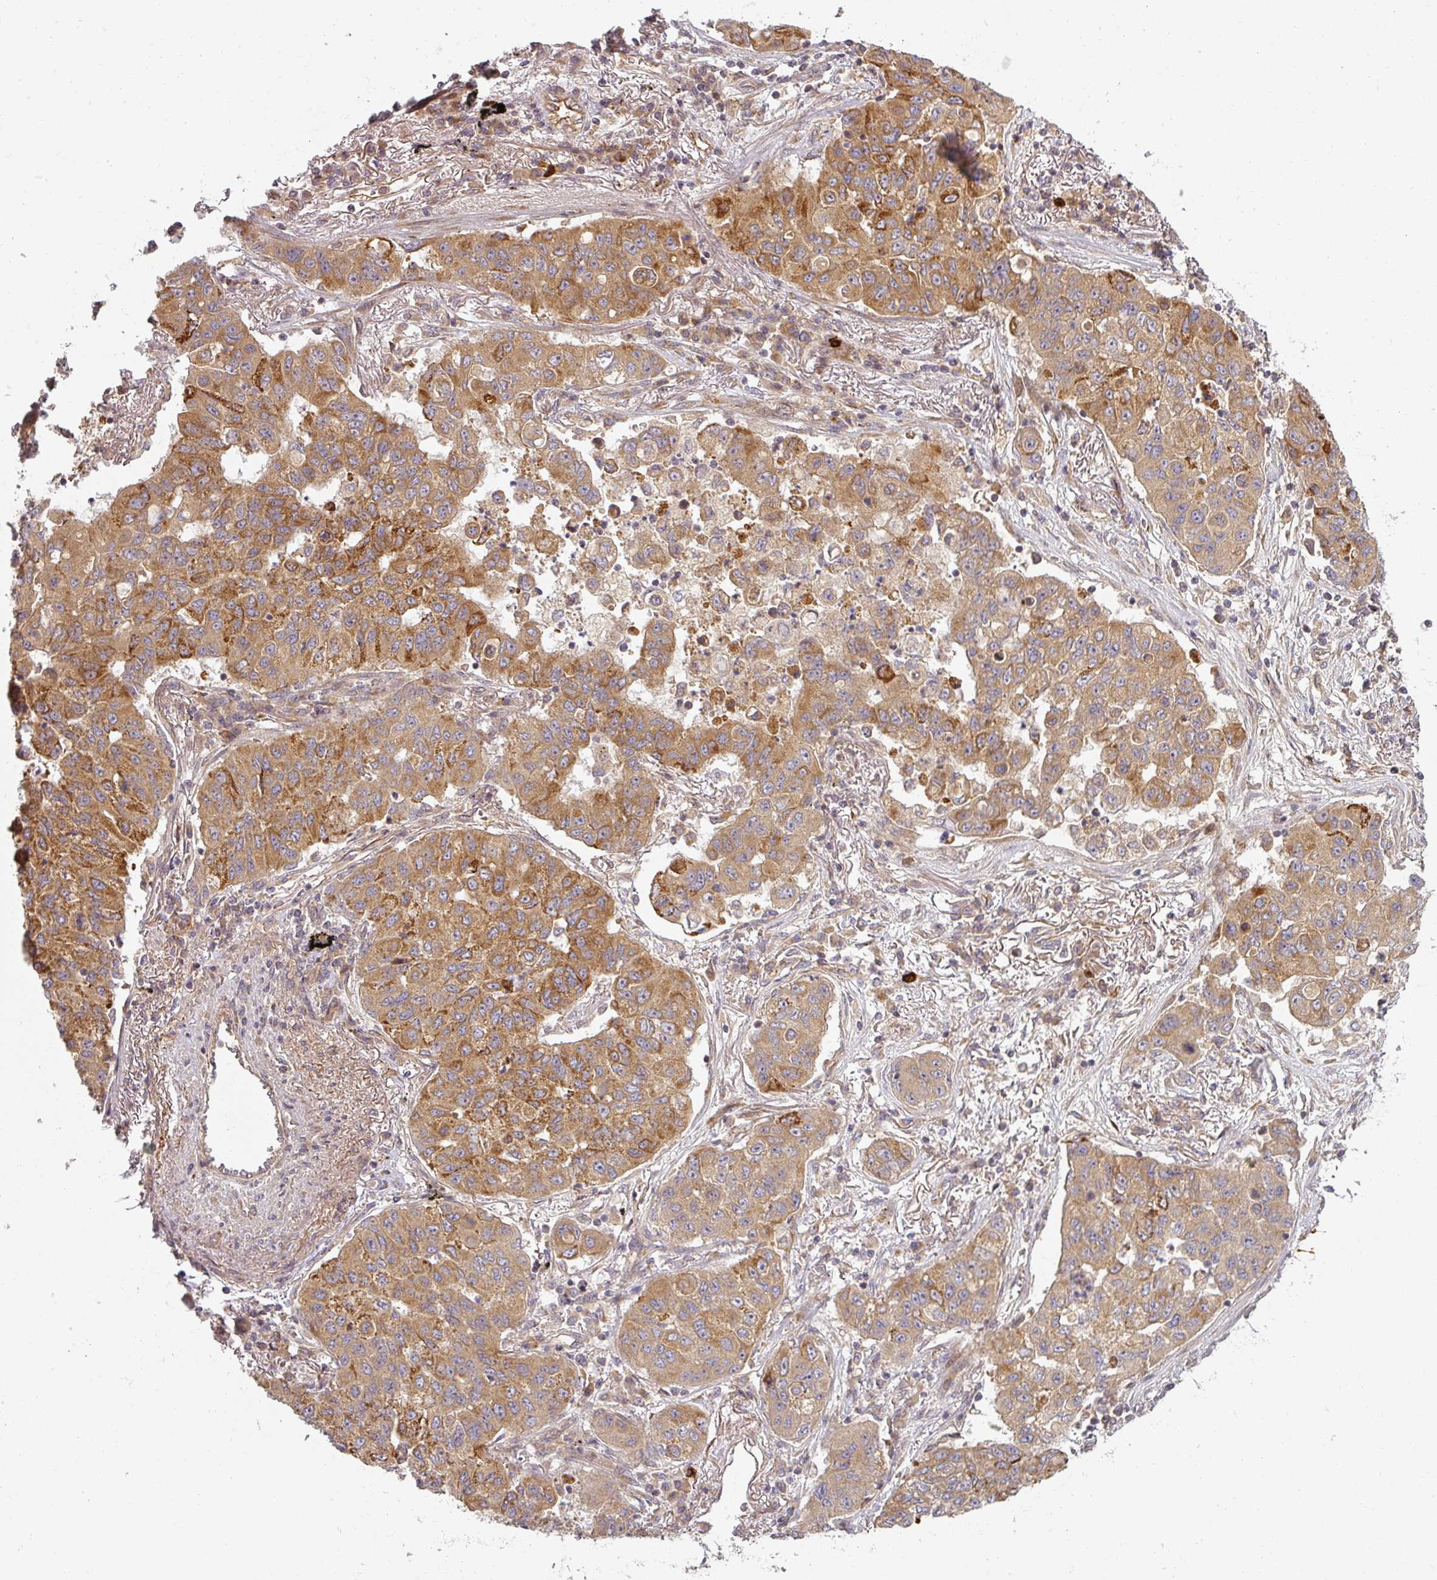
{"staining": {"intensity": "moderate", "quantity": ">75%", "location": "cytoplasmic/membranous"}, "tissue": "lung cancer", "cell_type": "Tumor cells", "image_type": "cancer", "snomed": [{"axis": "morphology", "description": "Squamous cell carcinoma, NOS"}, {"axis": "topography", "description": "Lung"}], "caption": "Protein expression by immunohistochemistry (IHC) displays moderate cytoplasmic/membranous positivity in approximately >75% of tumor cells in lung cancer. The staining is performed using DAB brown chromogen to label protein expression. The nuclei are counter-stained blue using hematoxylin.", "gene": "CNOT1", "patient": {"sex": "male", "age": 74}}